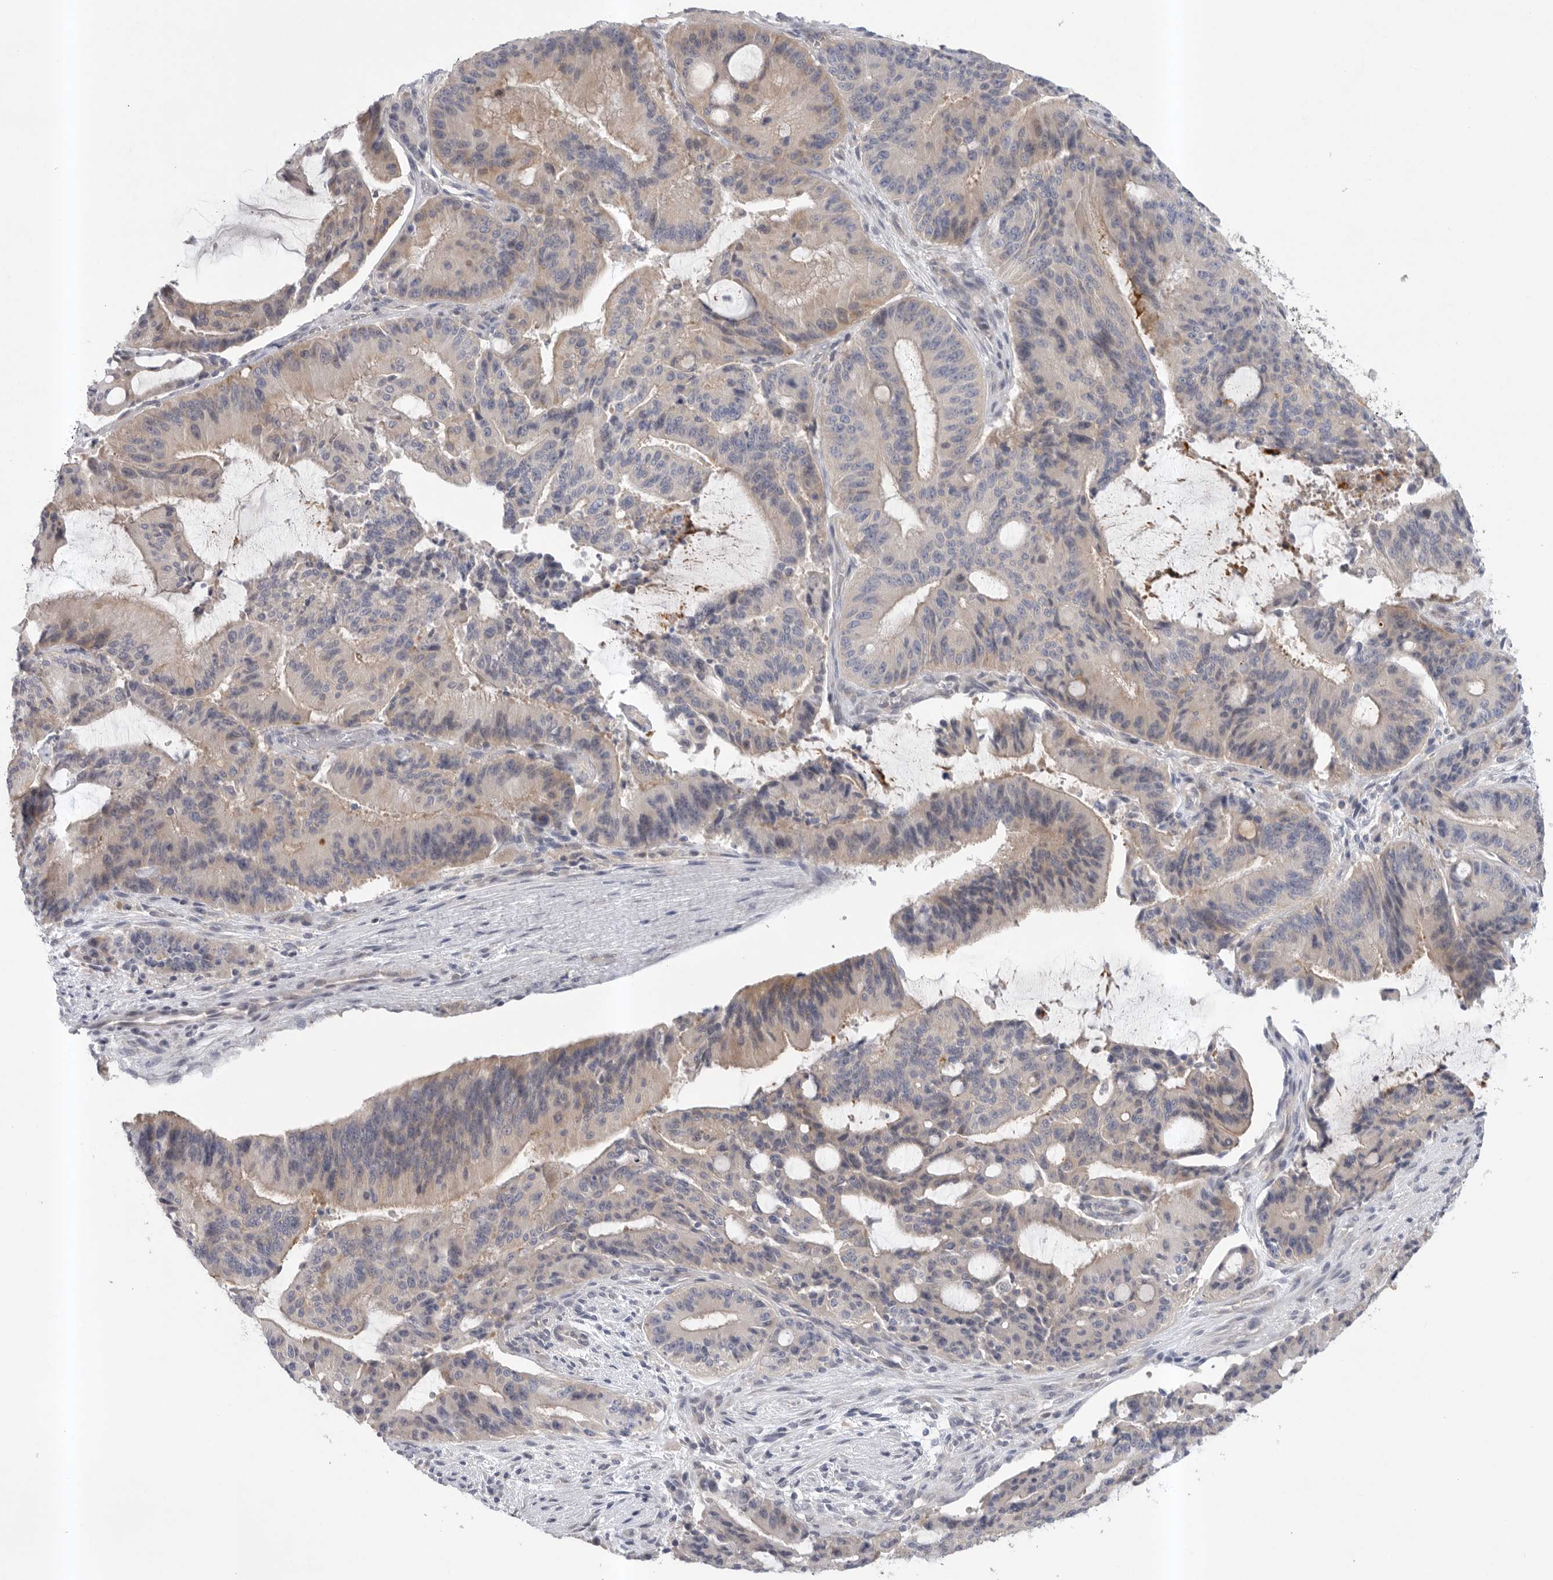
{"staining": {"intensity": "weak", "quantity": "<25%", "location": "cytoplasmic/membranous"}, "tissue": "liver cancer", "cell_type": "Tumor cells", "image_type": "cancer", "snomed": [{"axis": "morphology", "description": "Normal tissue, NOS"}, {"axis": "morphology", "description": "Cholangiocarcinoma"}, {"axis": "topography", "description": "Liver"}, {"axis": "topography", "description": "Peripheral nerve tissue"}], "caption": "Tumor cells show no significant protein expression in liver cancer.", "gene": "TMEM69", "patient": {"sex": "female", "age": 73}}